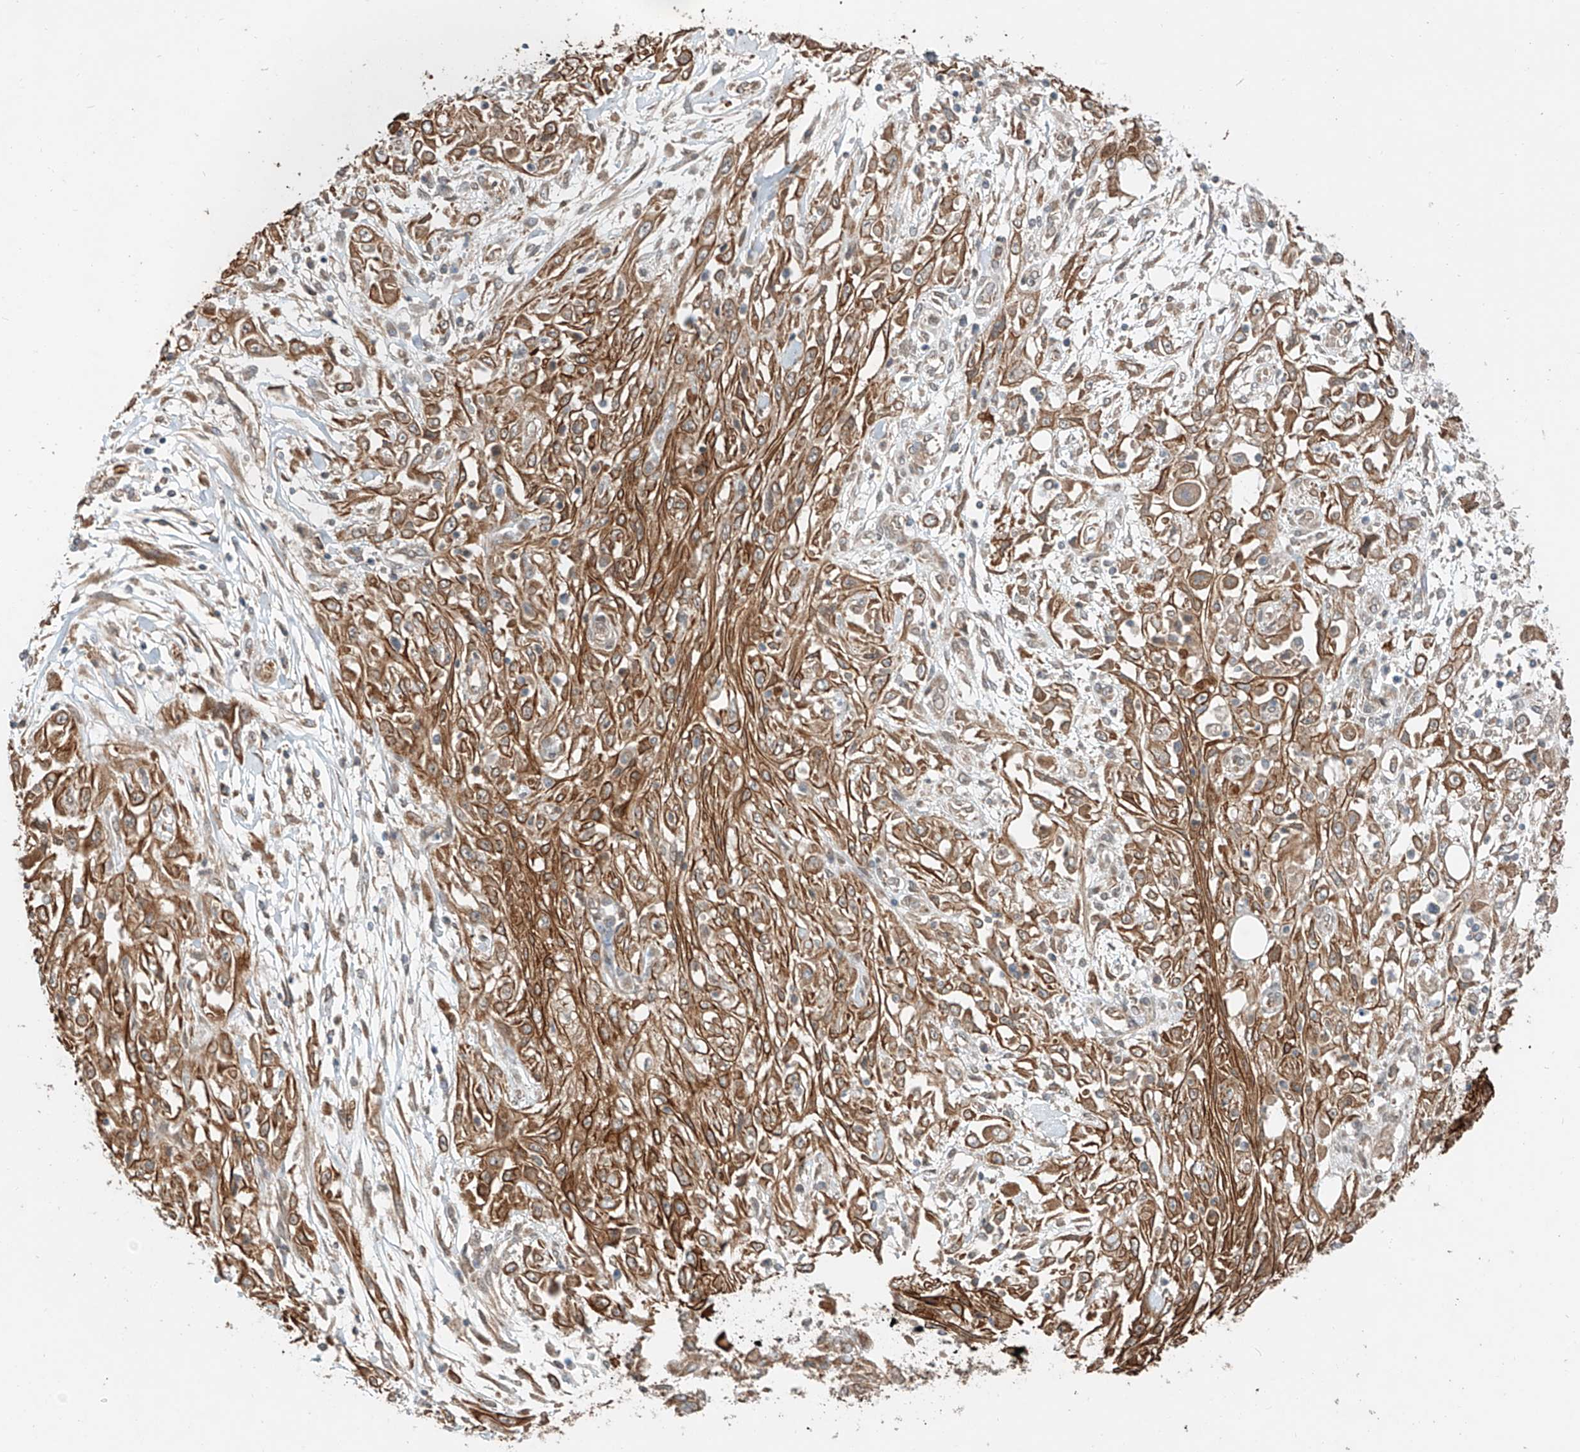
{"staining": {"intensity": "moderate", "quantity": ">75%", "location": "cytoplasmic/membranous"}, "tissue": "skin cancer", "cell_type": "Tumor cells", "image_type": "cancer", "snomed": [{"axis": "morphology", "description": "Squamous cell carcinoma, NOS"}, {"axis": "morphology", "description": "Squamous cell carcinoma, metastatic, NOS"}, {"axis": "topography", "description": "Skin"}, {"axis": "topography", "description": "Lymph node"}], "caption": "Metastatic squamous cell carcinoma (skin) was stained to show a protein in brown. There is medium levels of moderate cytoplasmic/membranous positivity in approximately >75% of tumor cells. The staining was performed using DAB to visualize the protein expression in brown, while the nuclei were stained in blue with hematoxylin (Magnification: 20x).", "gene": "CEP162", "patient": {"sex": "male", "age": 75}}